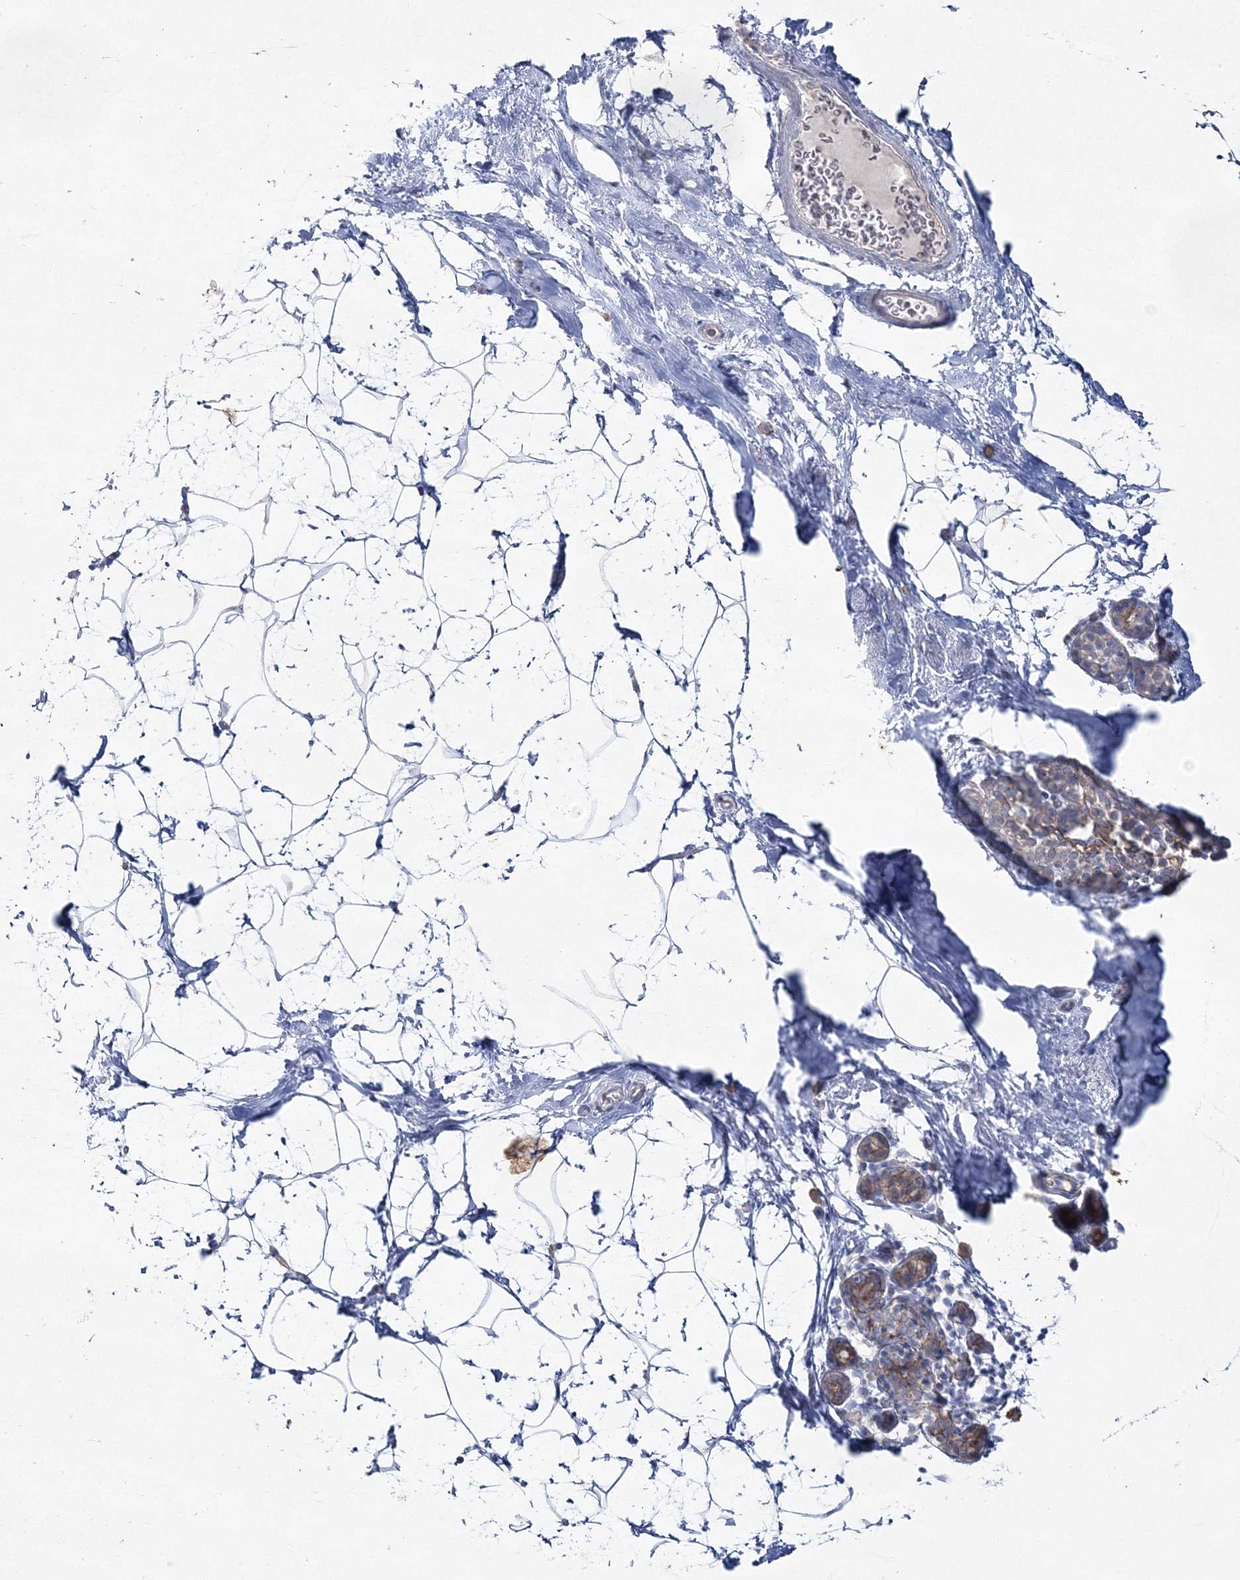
{"staining": {"intensity": "negative", "quantity": "none", "location": "none"}, "tissue": "breast", "cell_type": "Adipocytes", "image_type": "normal", "snomed": [{"axis": "morphology", "description": "Normal tissue, NOS"}, {"axis": "morphology", "description": "Lobular carcinoma"}, {"axis": "topography", "description": "Breast"}], "caption": "This is an immunohistochemistry photomicrograph of unremarkable breast. There is no positivity in adipocytes.", "gene": "NAA40", "patient": {"sex": "female", "age": 62}}